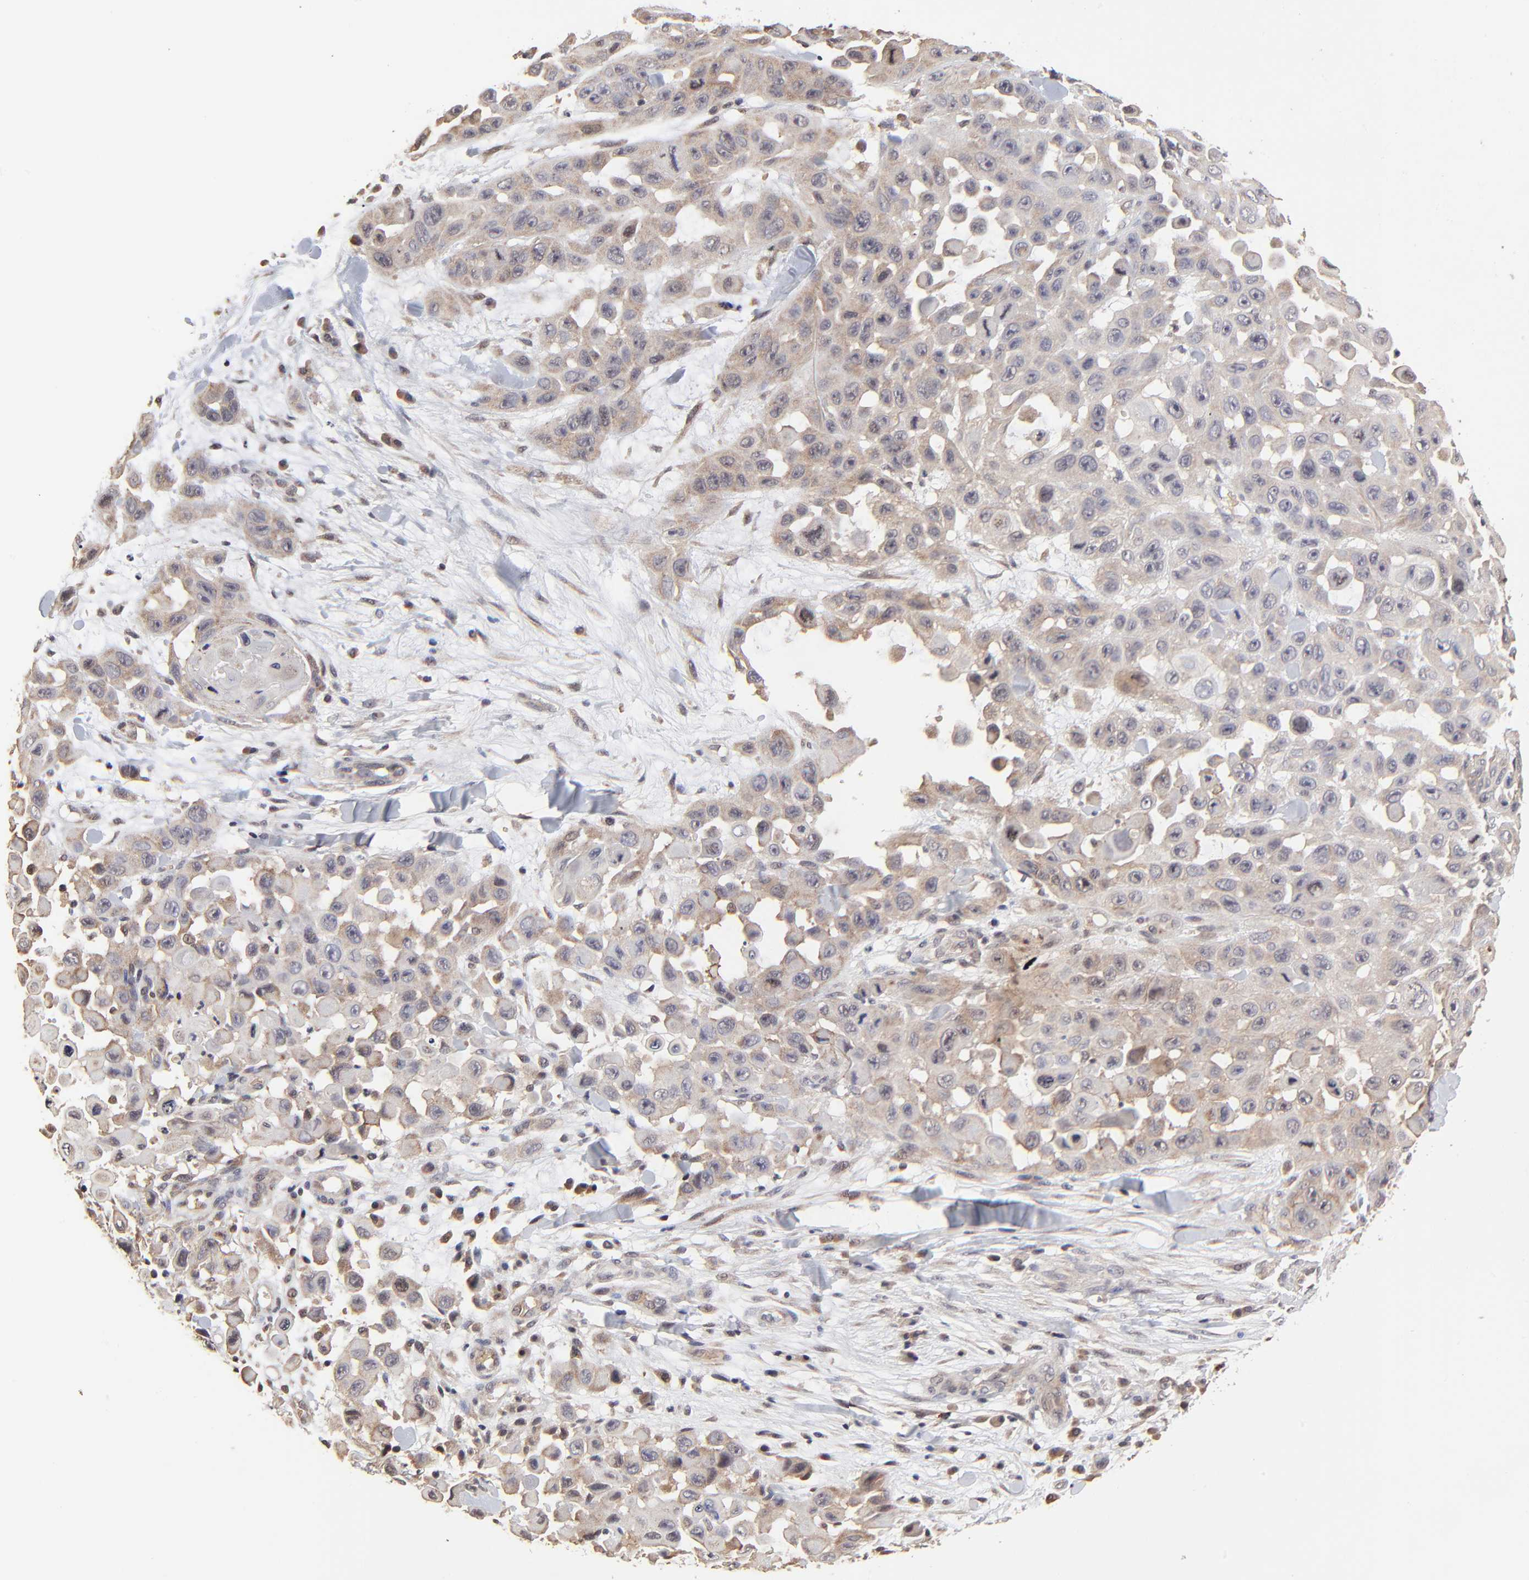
{"staining": {"intensity": "moderate", "quantity": ">75%", "location": "cytoplasmic/membranous"}, "tissue": "skin cancer", "cell_type": "Tumor cells", "image_type": "cancer", "snomed": [{"axis": "morphology", "description": "Squamous cell carcinoma, NOS"}, {"axis": "topography", "description": "Skin"}], "caption": "Immunohistochemical staining of human squamous cell carcinoma (skin) displays medium levels of moderate cytoplasmic/membranous positivity in approximately >75% of tumor cells.", "gene": "FRMD8", "patient": {"sex": "male", "age": 81}}